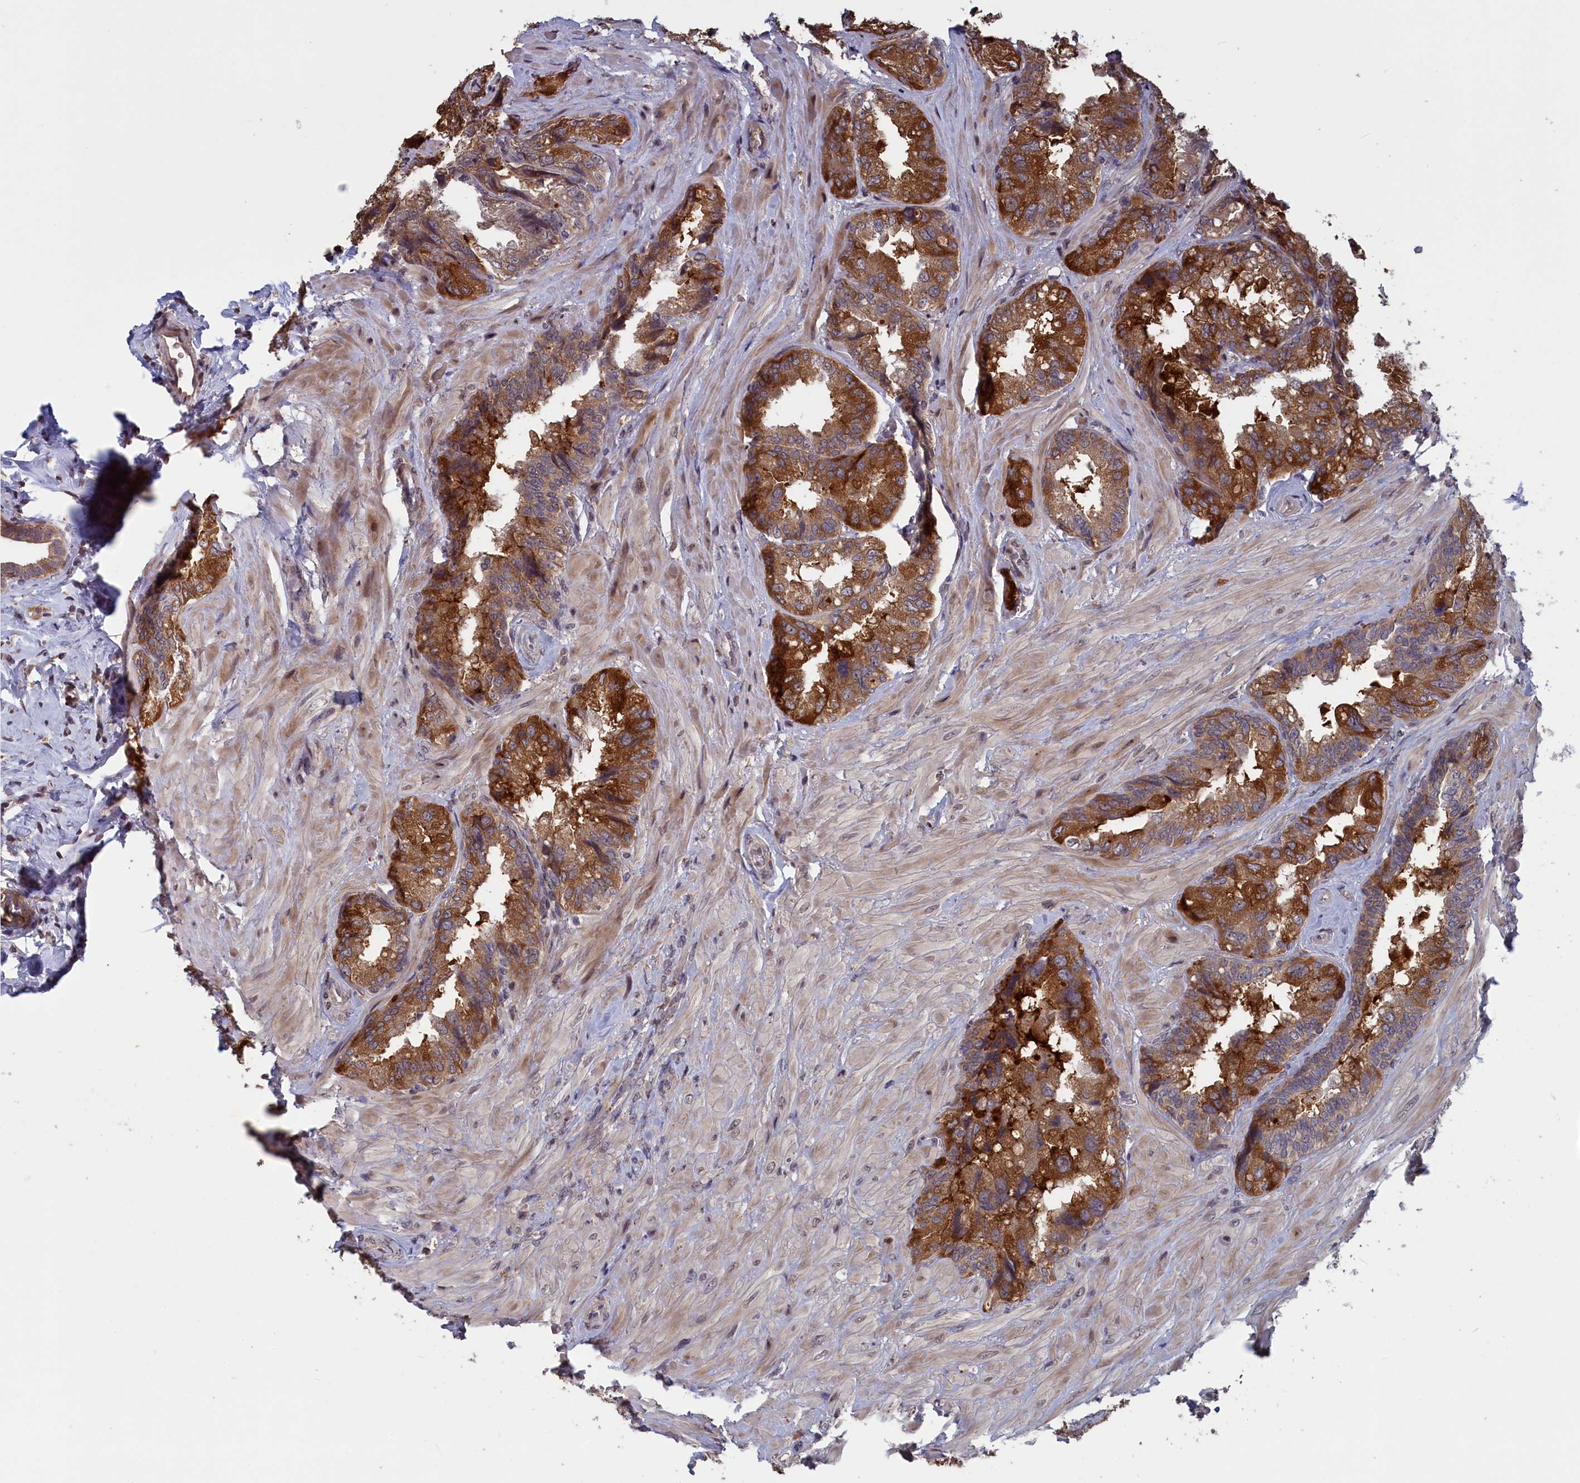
{"staining": {"intensity": "moderate", "quantity": ">75%", "location": "cytoplasmic/membranous"}, "tissue": "seminal vesicle", "cell_type": "Glandular cells", "image_type": "normal", "snomed": [{"axis": "morphology", "description": "Normal tissue, NOS"}, {"axis": "topography", "description": "Prostate and seminal vesicle, NOS"}, {"axis": "topography", "description": "Prostate"}, {"axis": "topography", "description": "Seminal veicle"}], "caption": "A medium amount of moderate cytoplasmic/membranous positivity is seen in approximately >75% of glandular cells in unremarkable seminal vesicle.", "gene": "CACTIN", "patient": {"sex": "male", "age": 67}}